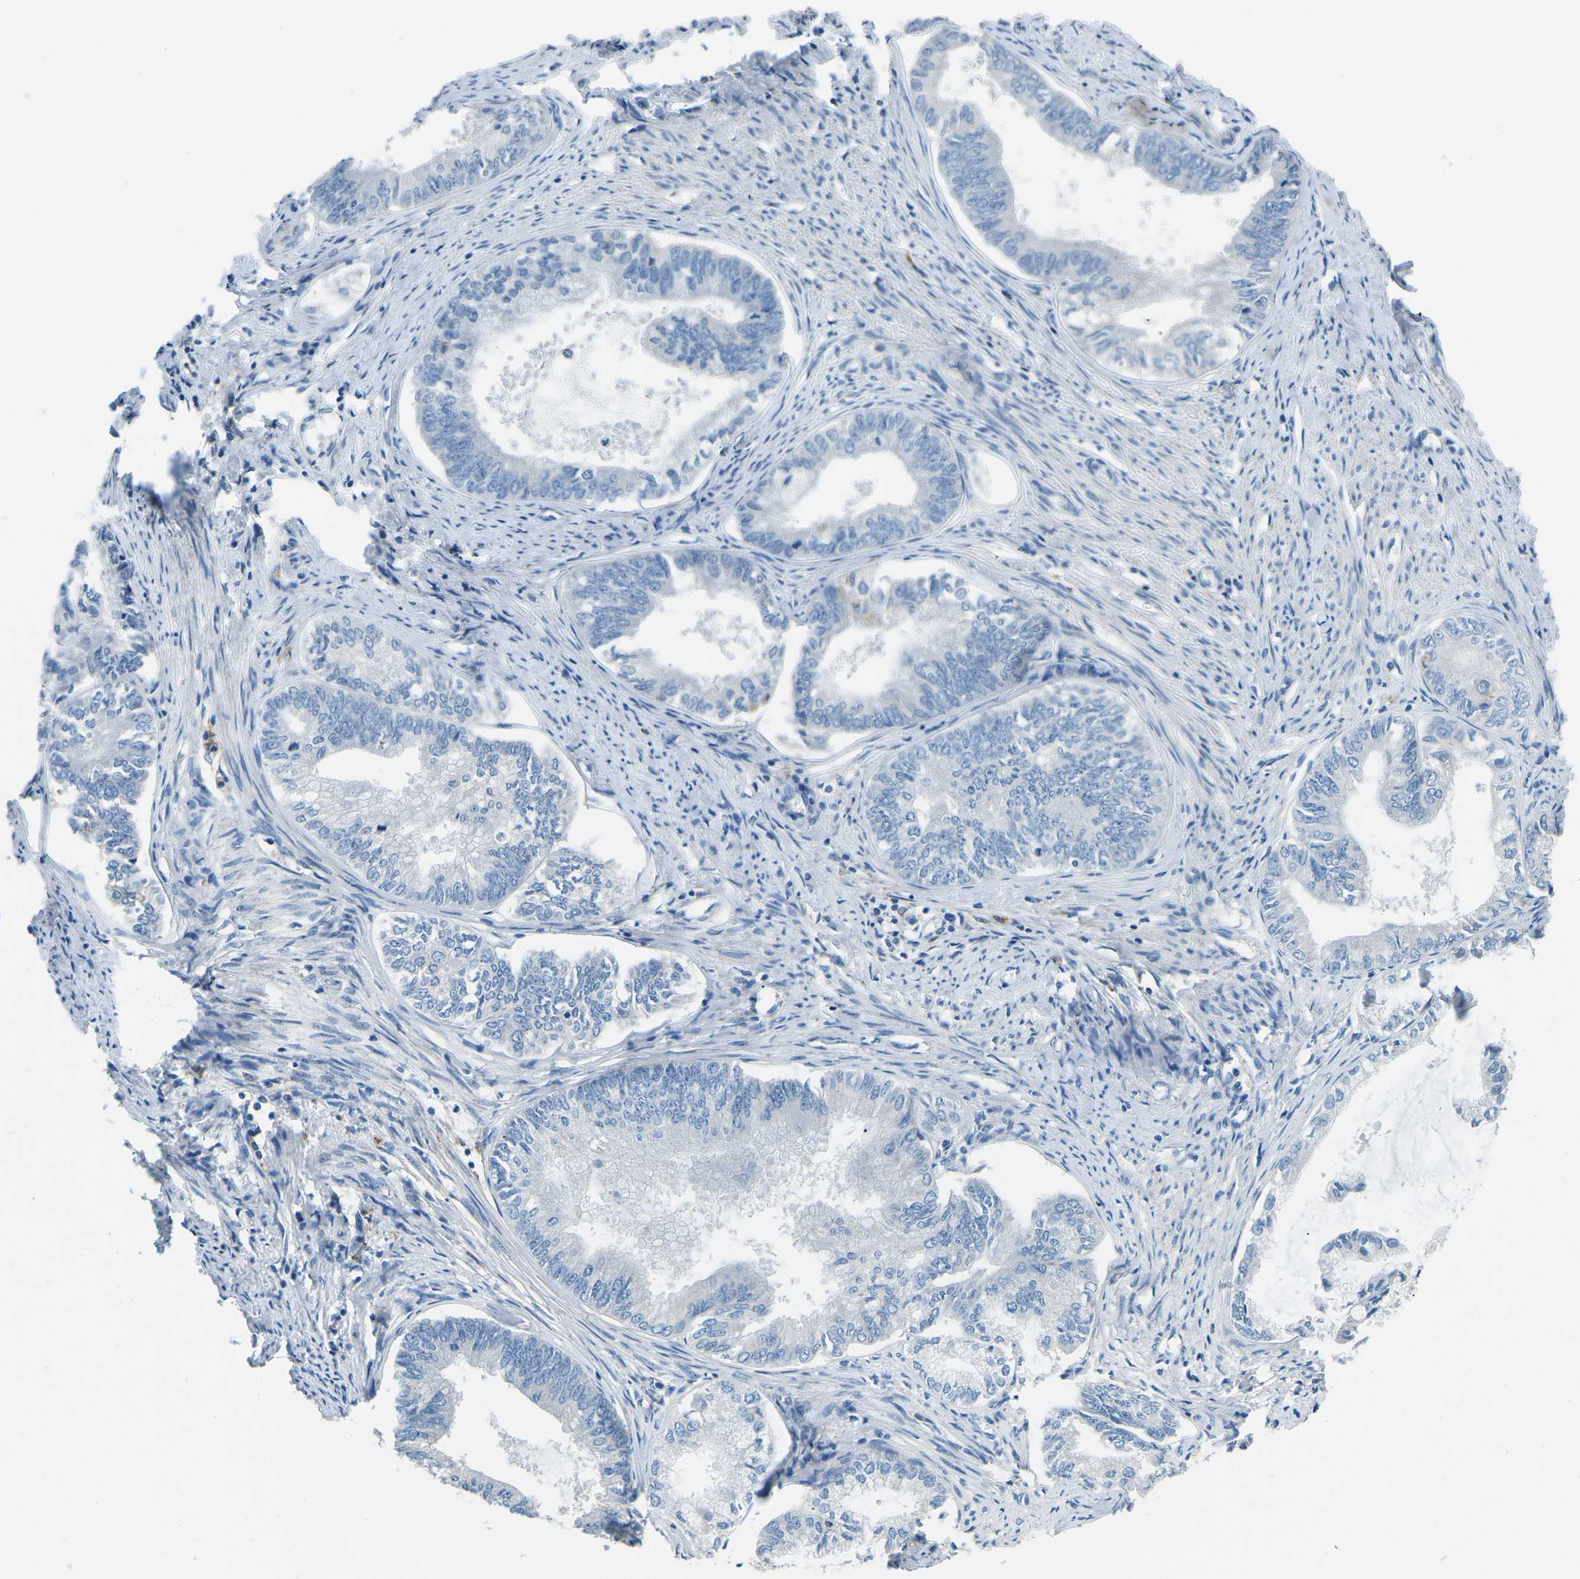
{"staining": {"intensity": "negative", "quantity": "none", "location": "none"}, "tissue": "endometrial cancer", "cell_type": "Tumor cells", "image_type": "cancer", "snomed": [{"axis": "morphology", "description": "Adenocarcinoma, NOS"}, {"axis": "topography", "description": "Endometrium"}], "caption": "Immunohistochemistry of human adenocarcinoma (endometrial) displays no staining in tumor cells.", "gene": "CD1D", "patient": {"sex": "female", "age": 86}}